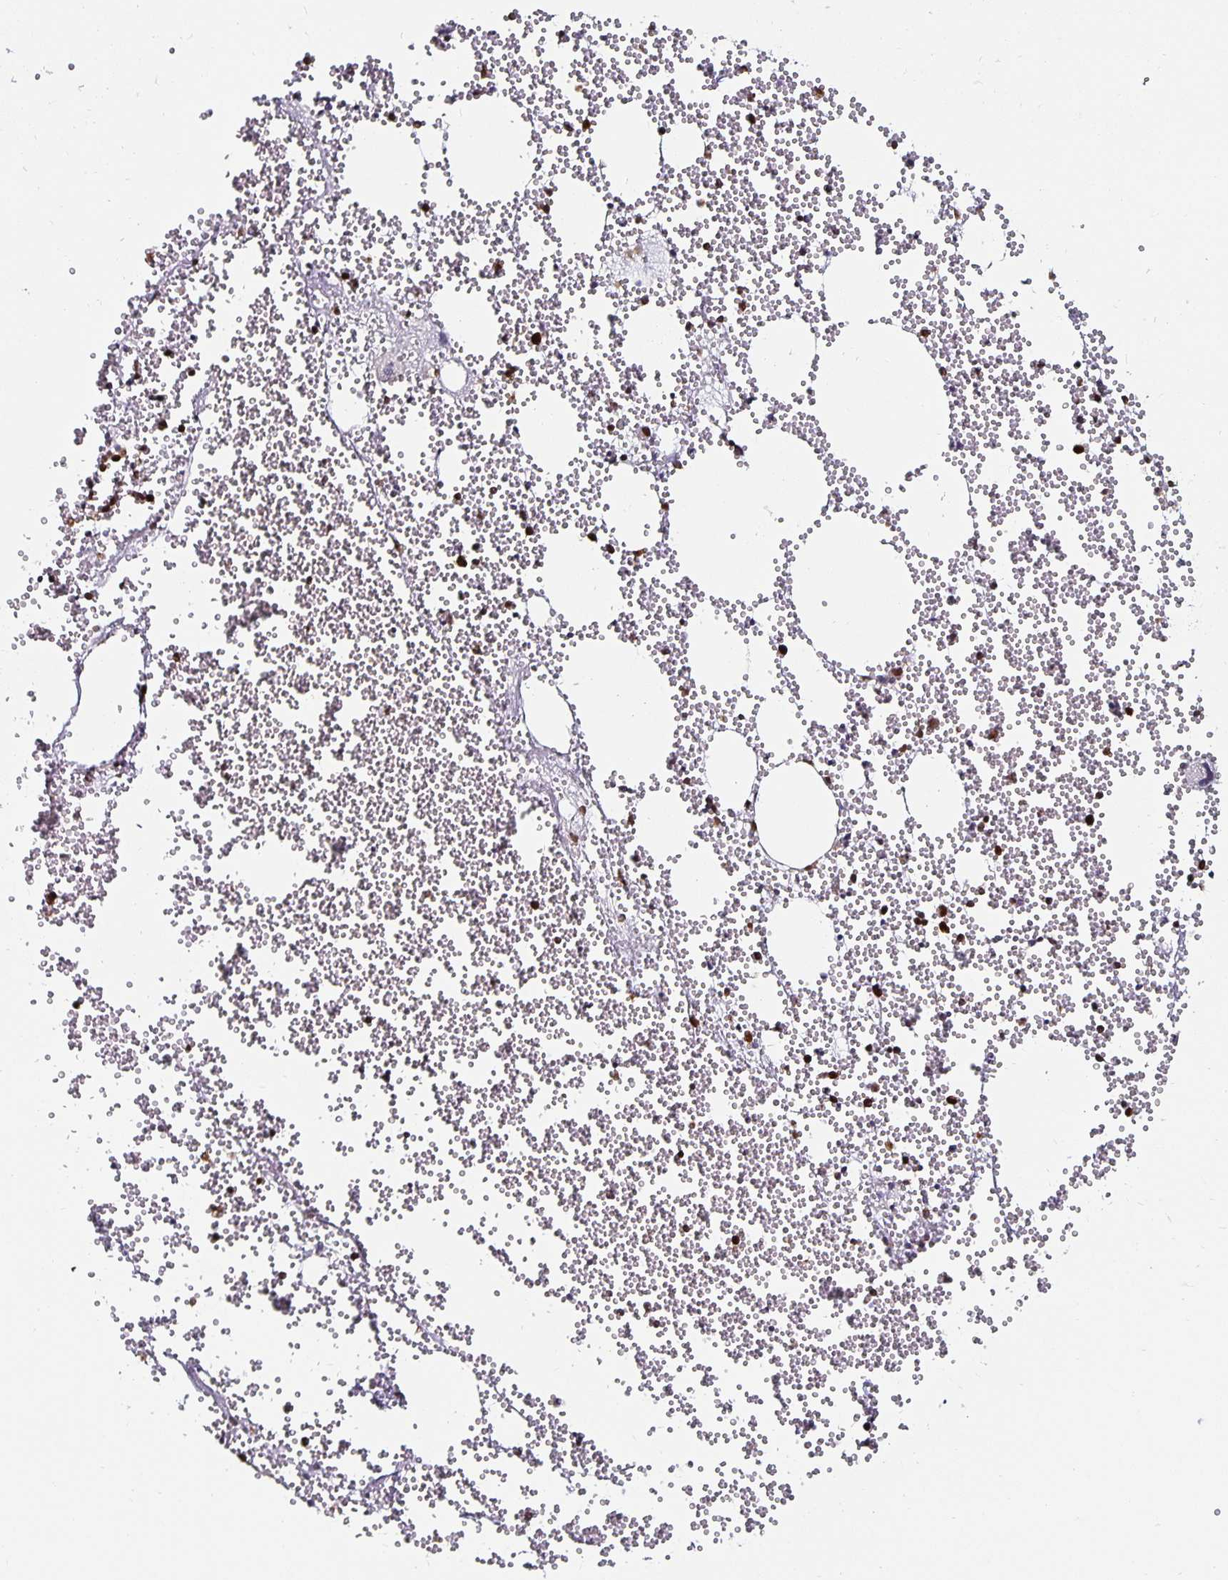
{"staining": {"intensity": "moderate", "quantity": "<25%", "location": "cytoplasmic/membranous"}, "tissue": "bone marrow", "cell_type": "Hematopoietic cells", "image_type": "normal", "snomed": [{"axis": "morphology", "description": "Normal tissue, NOS"}, {"axis": "topography", "description": "Bone marrow"}], "caption": "A histopathology image of human bone marrow stained for a protein exhibits moderate cytoplasmic/membranous brown staining in hematopoietic cells. Immunohistochemistry stains the protein in brown and the nuclei are stained blue.", "gene": "ANLN", "patient": {"sex": "female", "age": 80}}